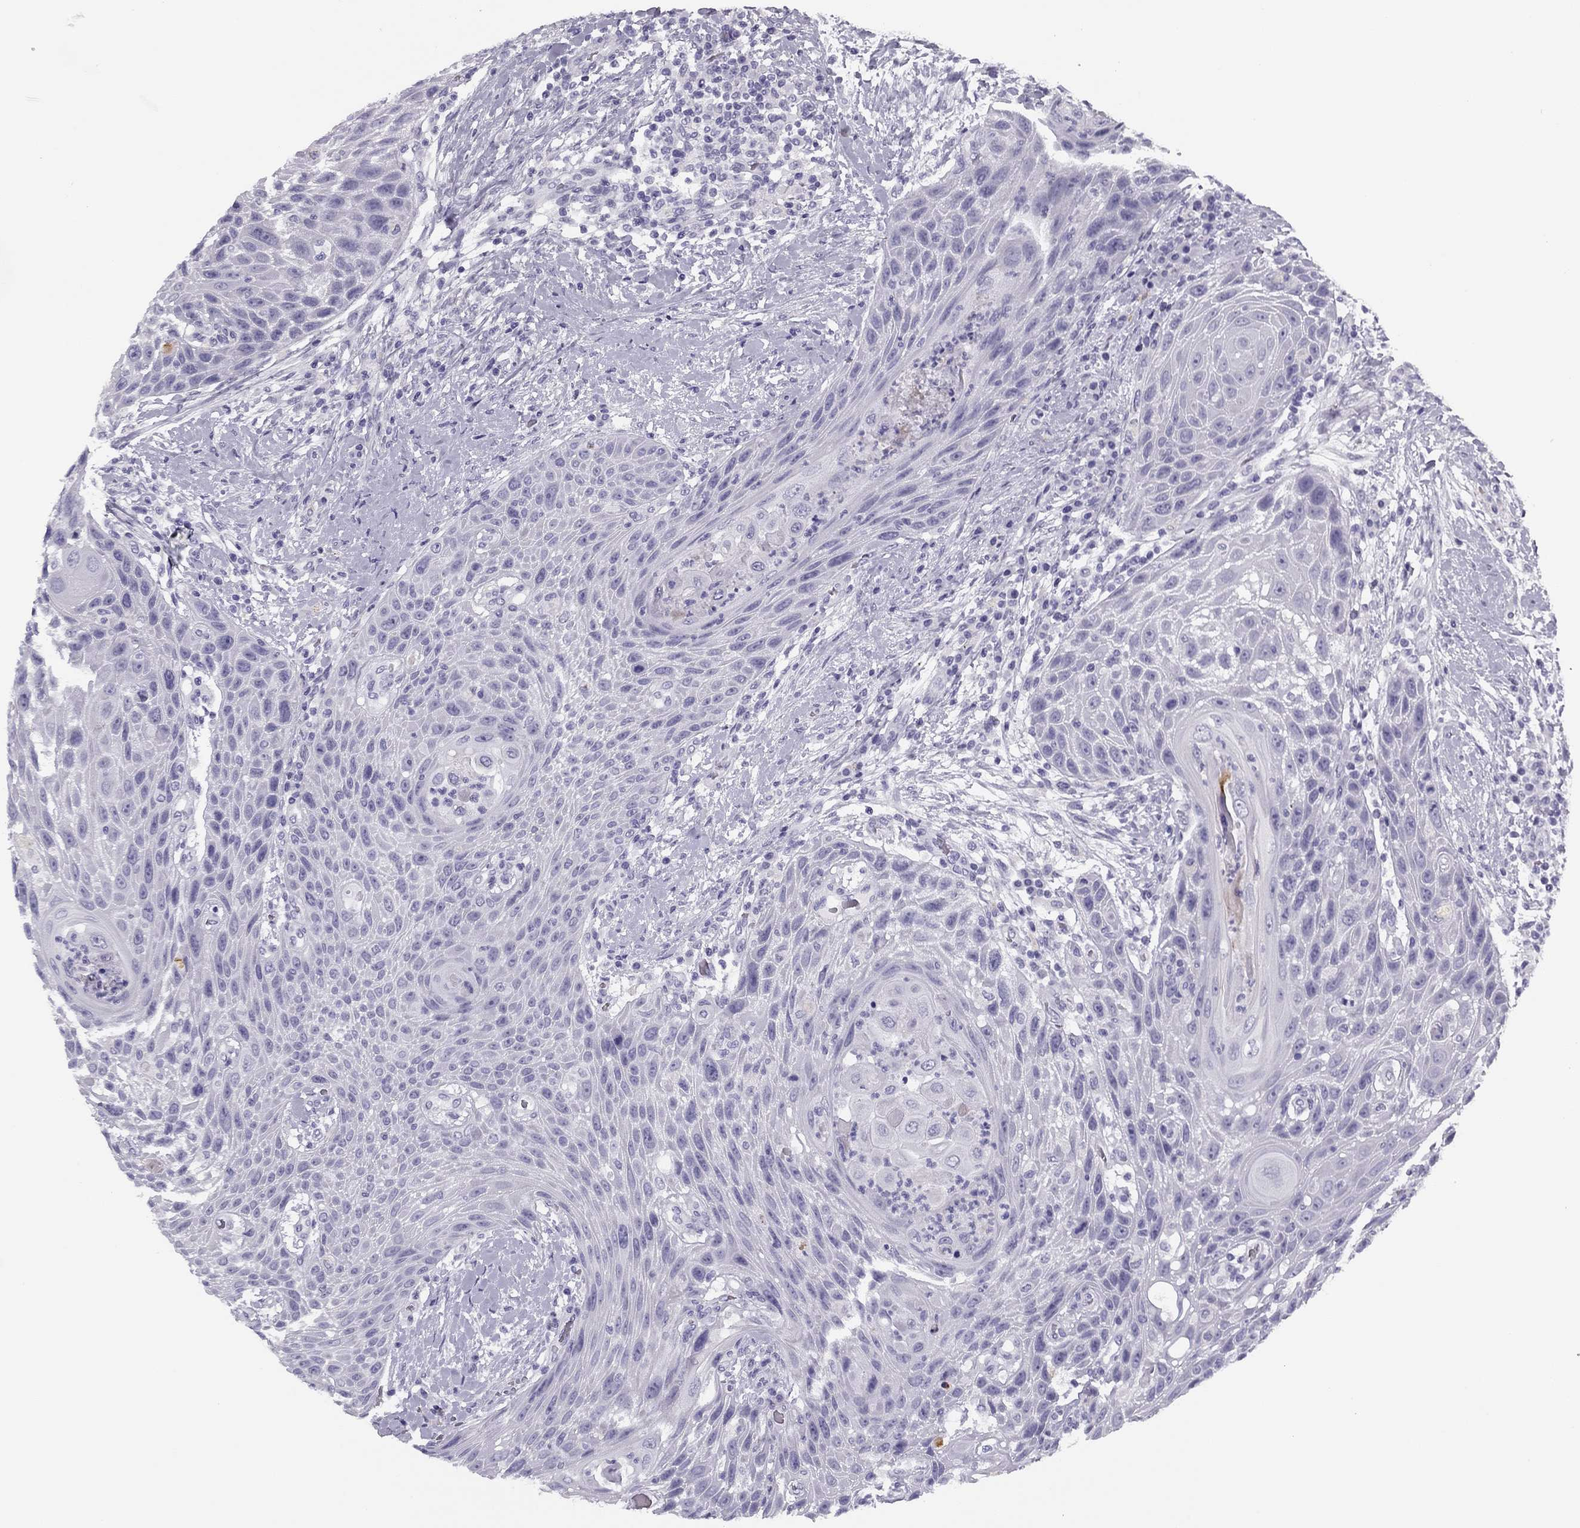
{"staining": {"intensity": "negative", "quantity": "none", "location": "none"}, "tissue": "head and neck cancer", "cell_type": "Tumor cells", "image_type": "cancer", "snomed": [{"axis": "morphology", "description": "Squamous cell carcinoma, NOS"}, {"axis": "topography", "description": "Head-Neck"}], "caption": "The IHC photomicrograph has no significant expression in tumor cells of head and neck cancer (squamous cell carcinoma) tissue.", "gene": "MC5R", "patient": {"sex": "male", "age": 69}}